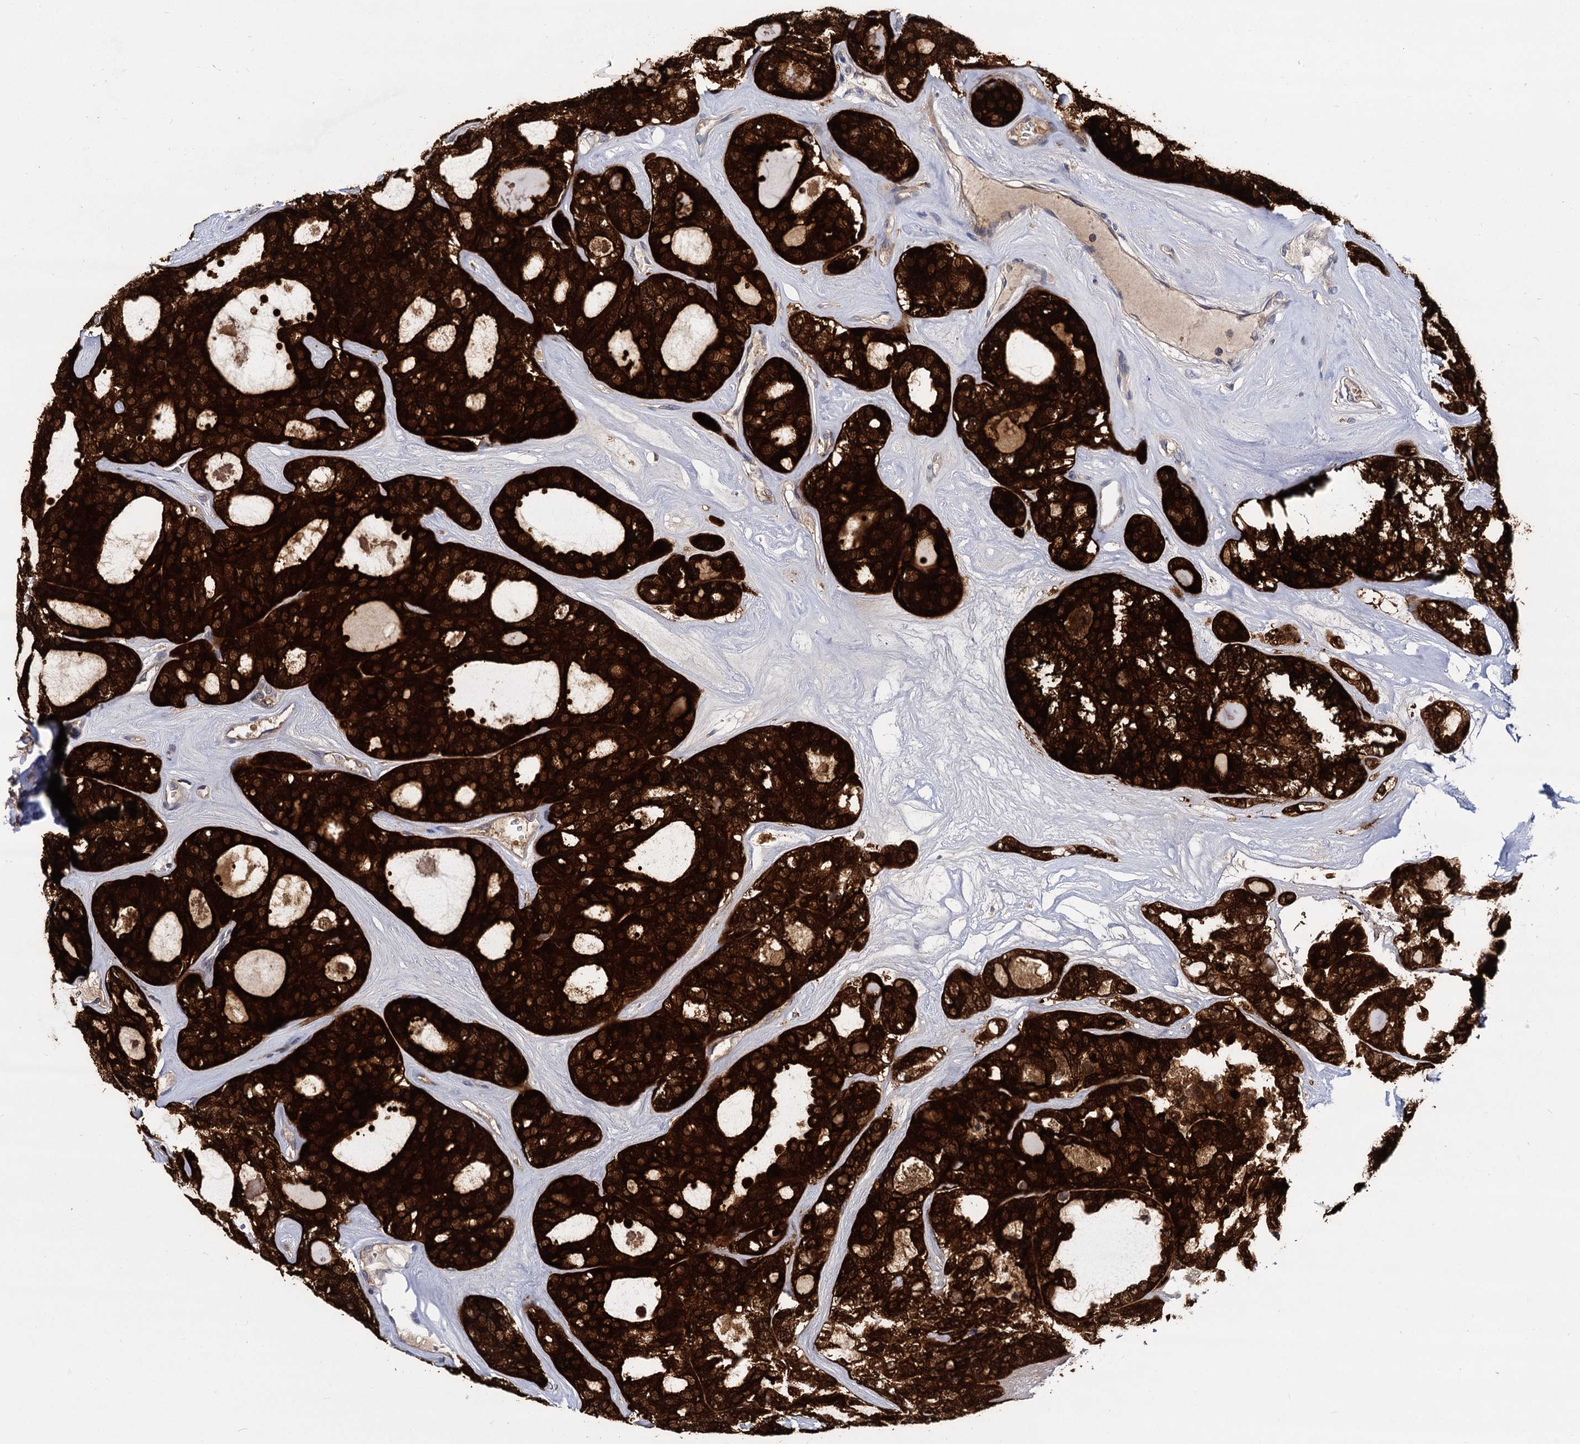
{"staining": {"intensity": "strong", "quantity": ">75%", "location": "cytoplasmic/membranous"}, "tissue": "thyroid cancer", "cell_type": "Tumor cells", "image_type": "cancer", "snomed": [{"axis": "morphology", "description": "Follicular adenoma carcinoma, NOS"}, {"axis": "topography", "description": "Thyroid gland"}], "caption": "A brown stain highlights strong cytoplasmic/membranous staining of a protein in thyroid cancer tumor cells. Ihc stains the protein of interest in brown and the nuclei are stained blue.", "gene": "GCLC", "patient": {"sex": "male", "age": 75}}